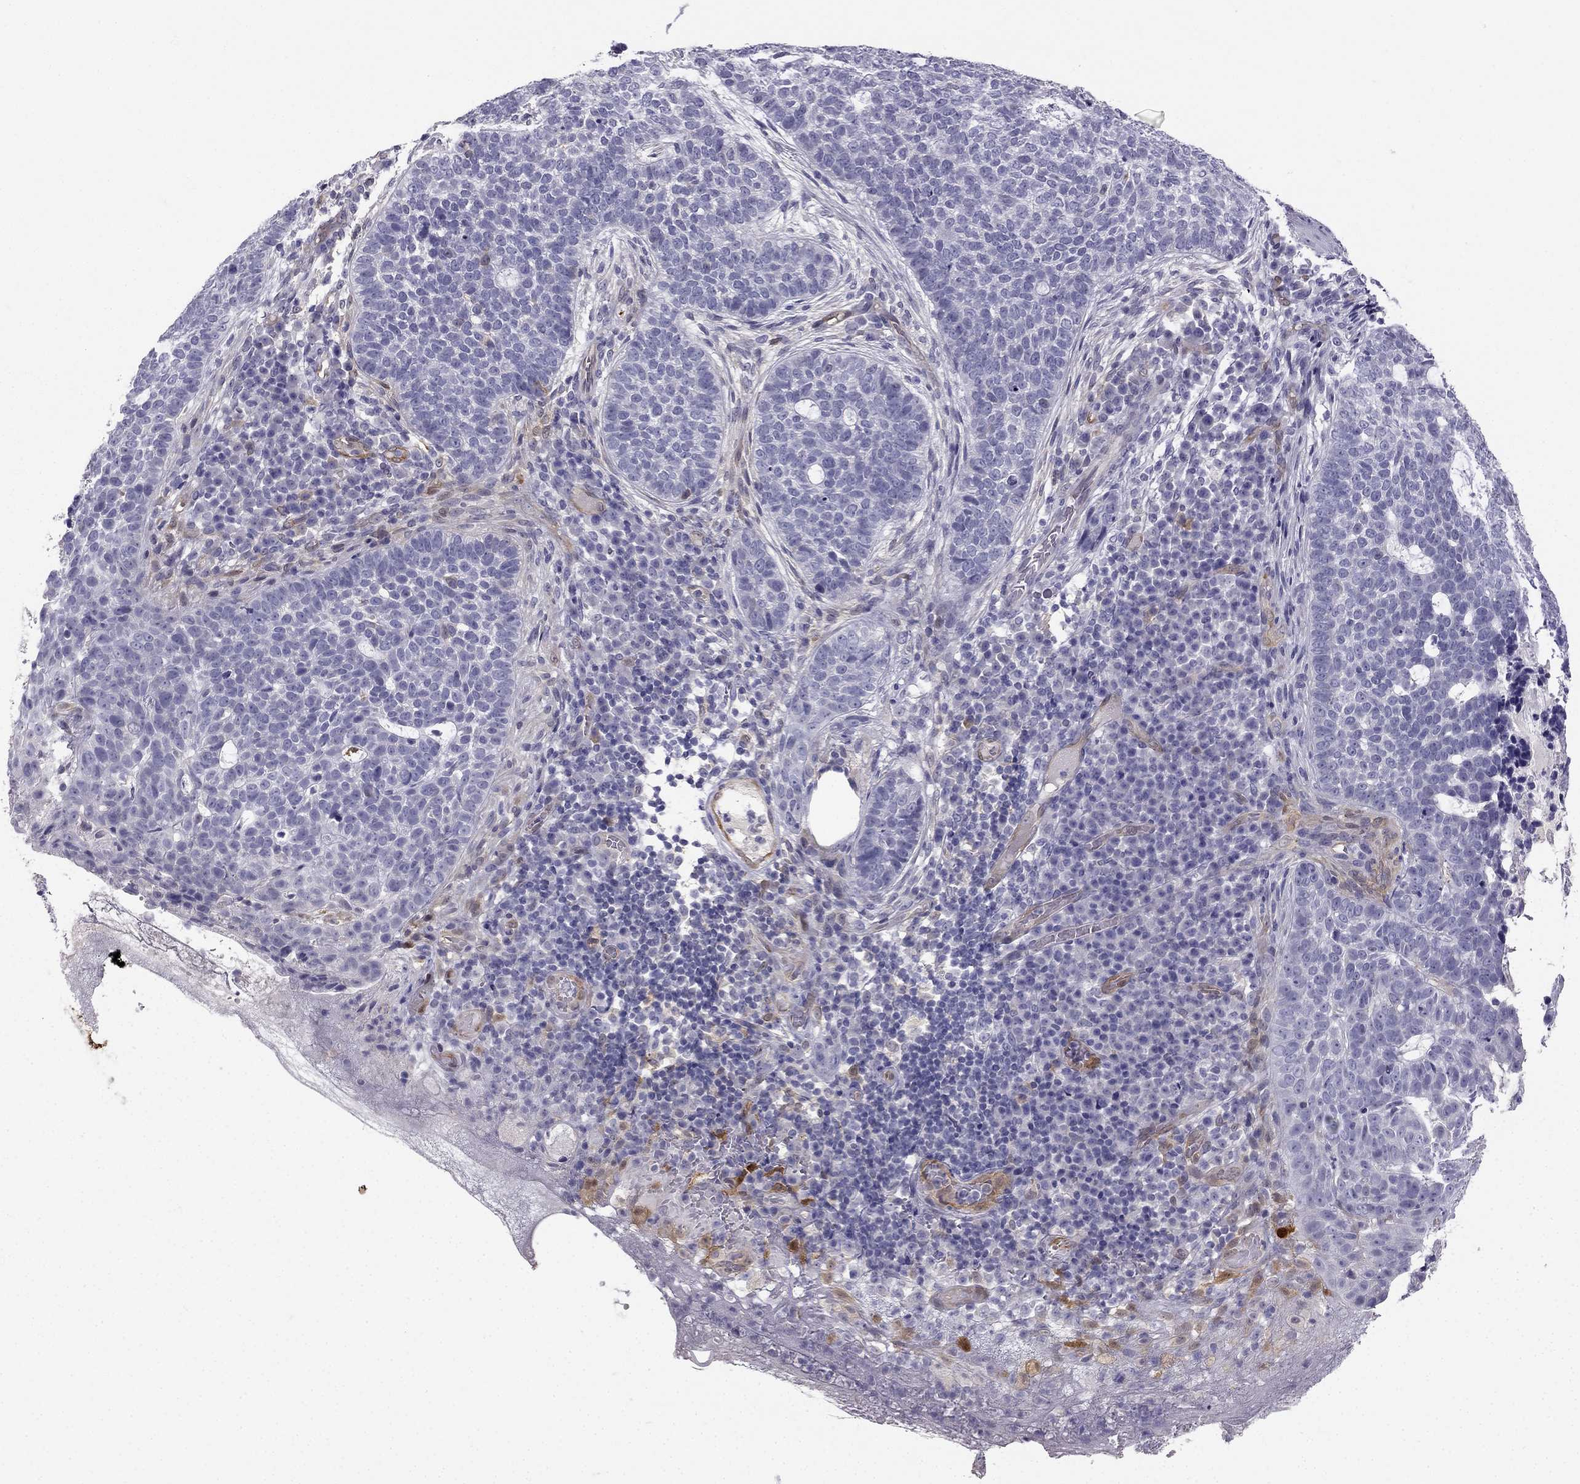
{"staining": {"intensity": "moderate", "quantity": "<25%", "location": "cytoplasmic/membranous"}, "tissue": "skin cancer", "cell_type": "Tumor cells", "image_type": "cancer", "snomed": [{"axis": "morphology", "description": "Basal cell carcinoma"}, {"axis": "topography", "description": "Skin"}], "caption": "This is a histology image of IHC staining of skin basal cell carcinoma, which shows moderate staining in the cytoplasmic/membranous of tumor cells.", "gene": "NQO1", "patient": {"sex": "female", "age": 69}}